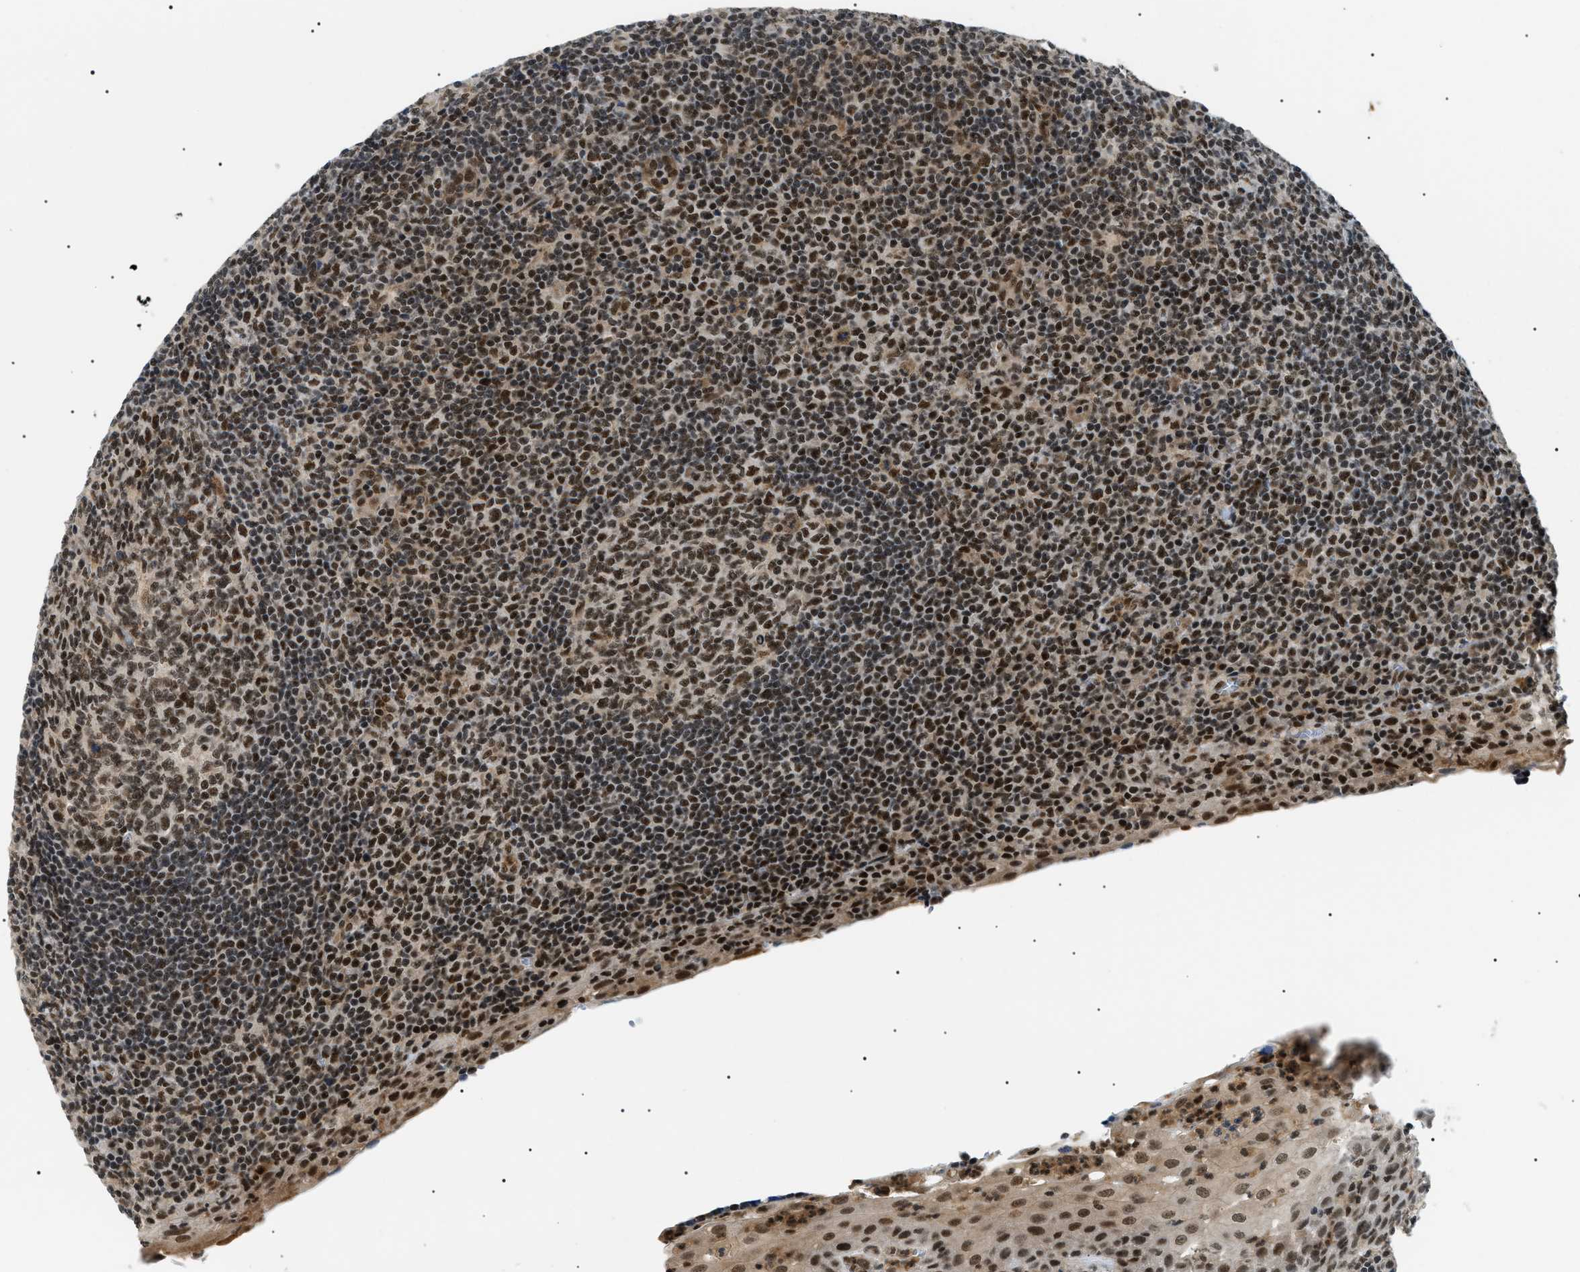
{"staining": {"intensity": "moderate", "quantity": ">75%", "location": "nuclear"}, "tissue": "tonsil", "cell_type": "Germinal center cells", "image_type": "normal", "snomed": [{"axis": "morphology", "description": "Normal tissue, NOS"}, {"axis": "topography", "description": "Tonsil"}], "caption": "Protein expression analysis of unremarkable tonsil reveals moderate nuclear positivity in about >75% of germinal center cells.", "gene": "RBM15", "patient": {"sex": "male", "age": 37}}